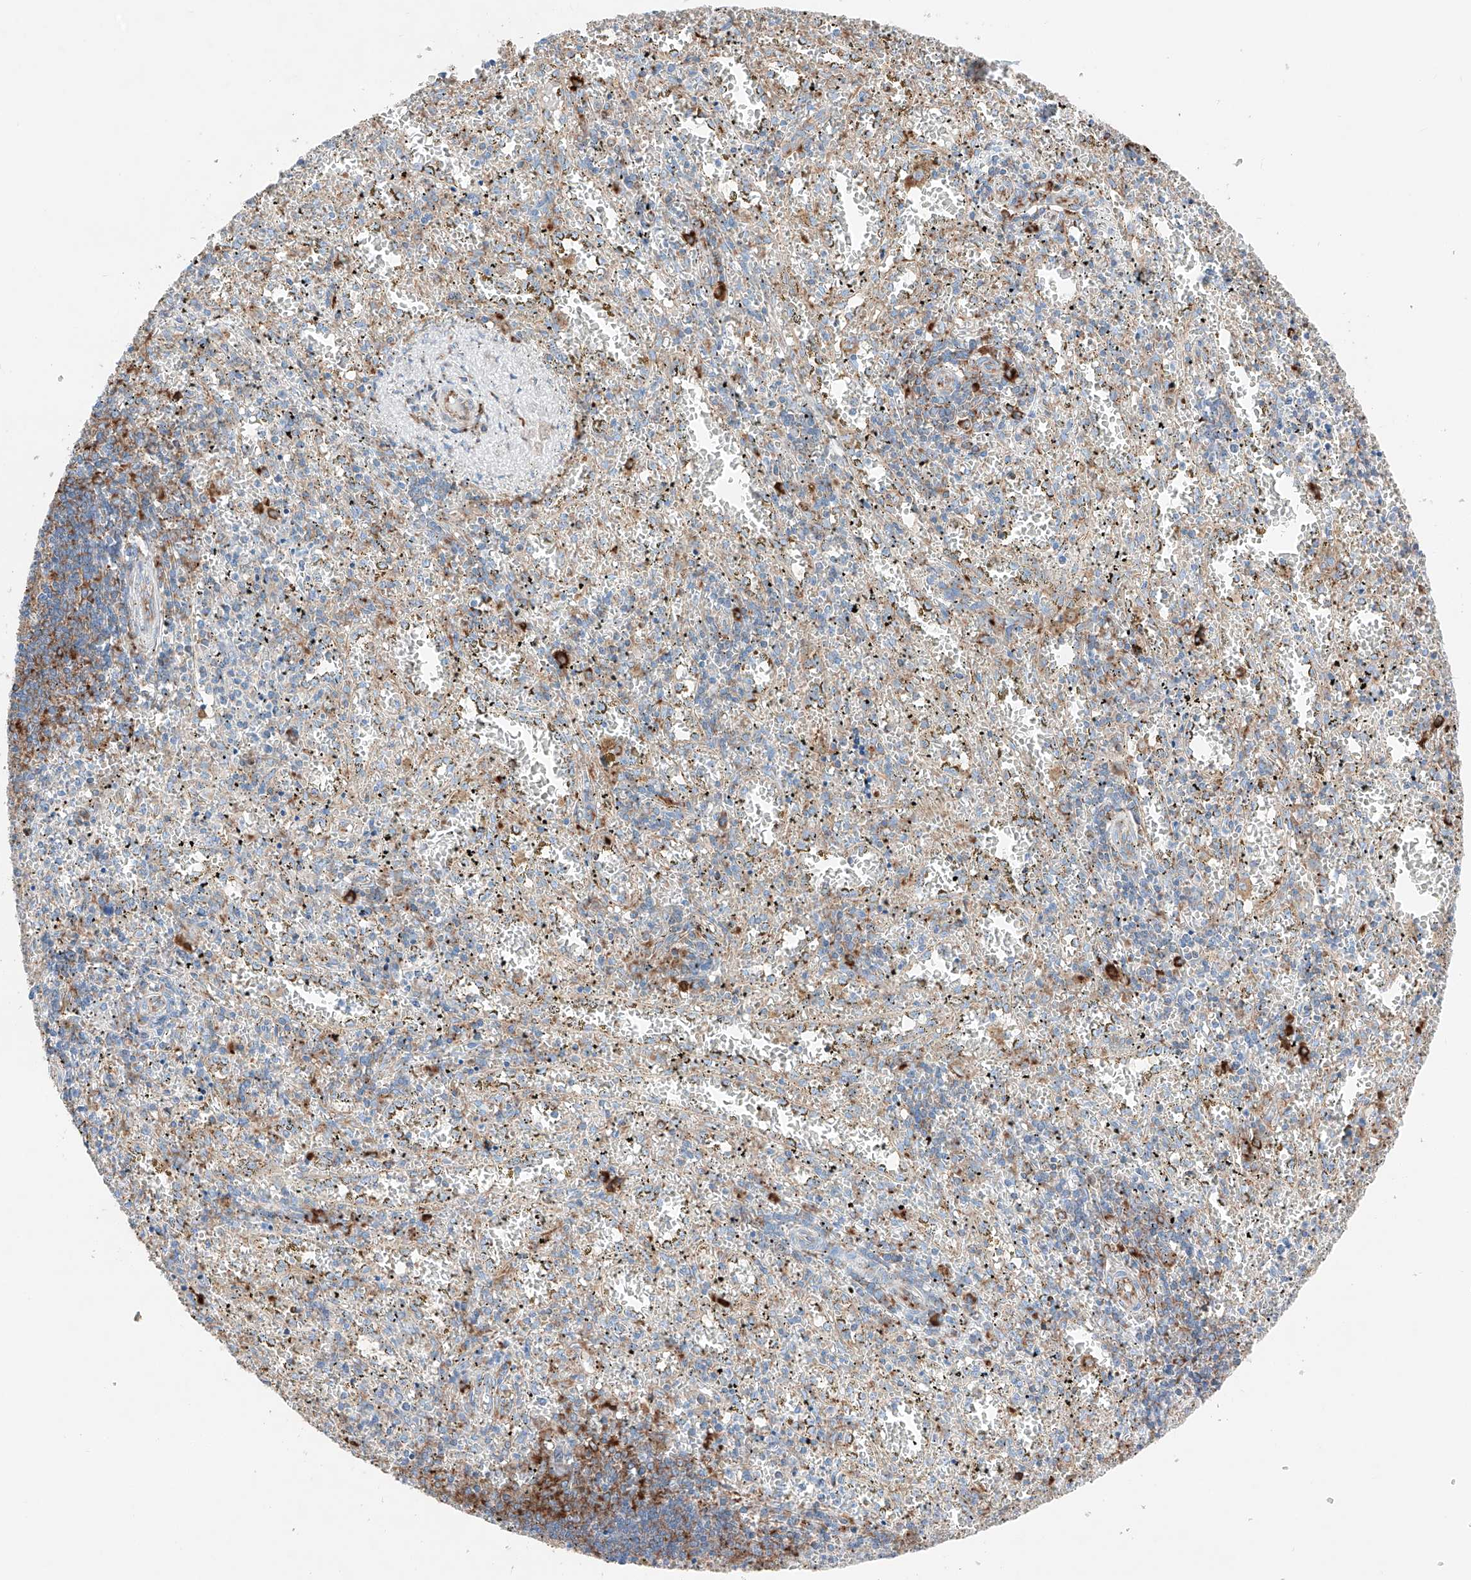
{"staining": {"intensity": "negative", "quantity": "none", "location": "none"}, "tissue": "spleen", "cell_type": "Cells in red pulp", "image_type": "normal", "snomed": [{"axis": "morphology", "description": "Normal tissue, NOS"}, {"axis": "topography", "description": "Spleen"}], "caption": "Cells in red pulp are negative for protein expression in unremarkable human spleen. Brightfield microscopy of immunohistochemistry stained with DAB (brown) and hematoxylin (blue), captured at high magnification.", "gene": "CRELD1", "patient": {"sex": "male", "age": 11}}